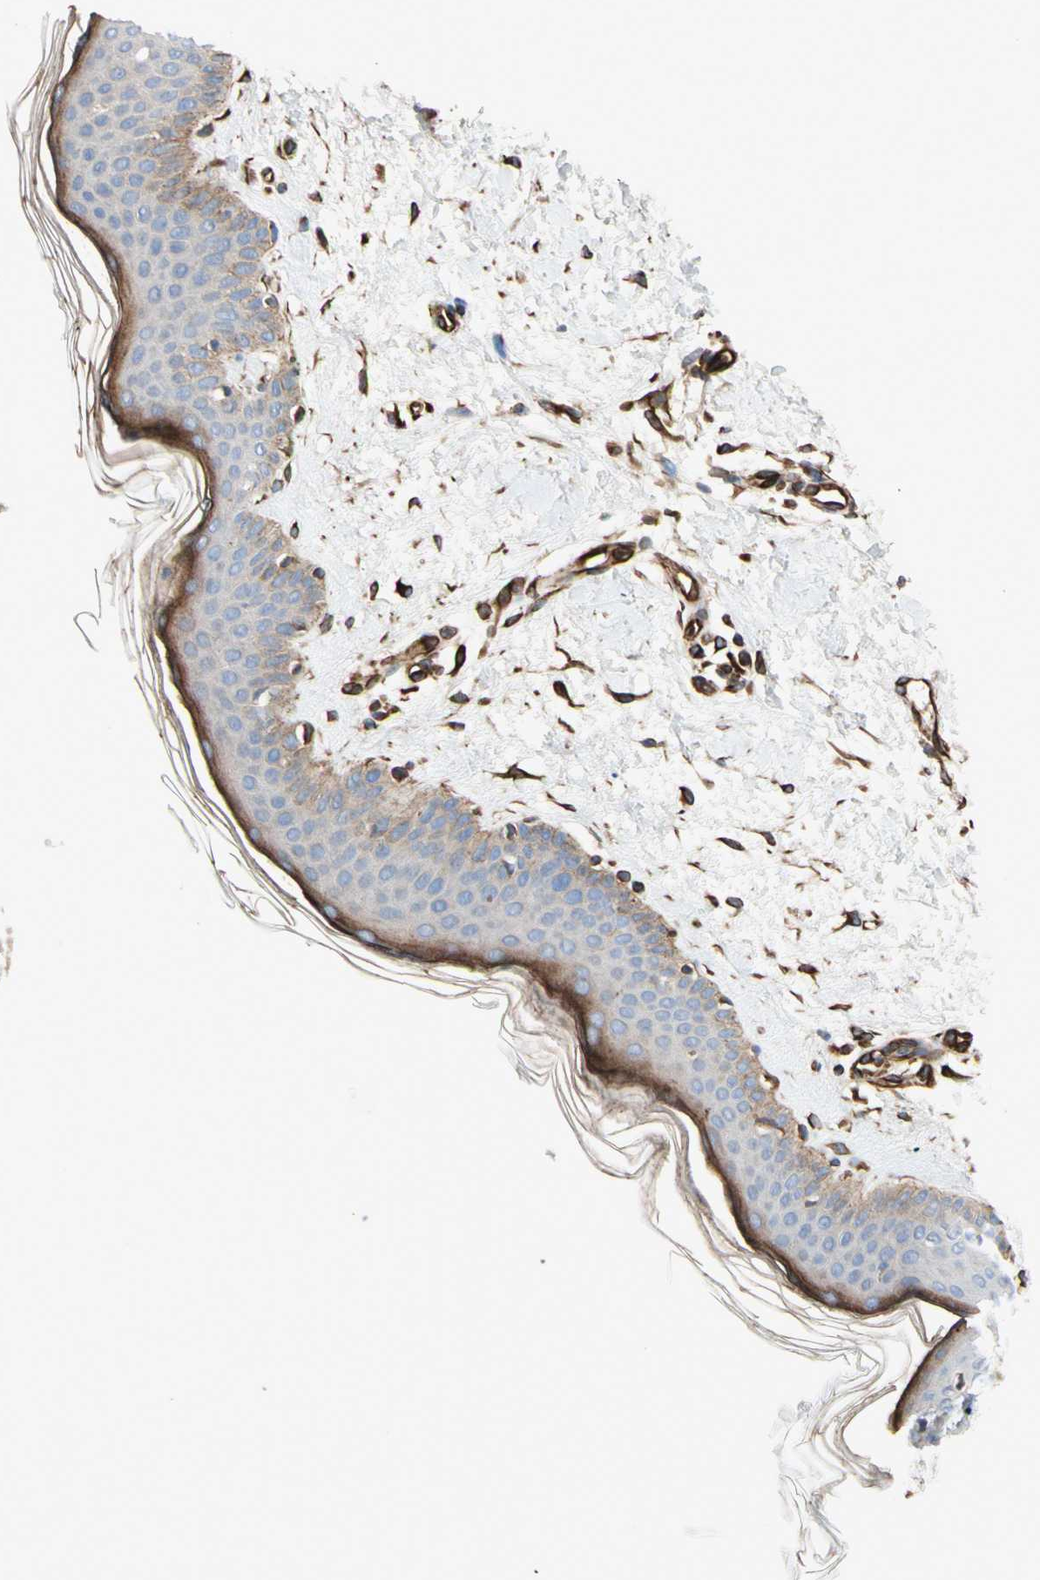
{"staining": {"intensity": "strong", "quantity": ">75%", "location": "cytoplasmic/membranous"}, "tissue": "skin", "cell_type": "Fibroblasts", "image_type": "normal", "snomed": [{"axis": "morphology", "description": "Normal tissue, NOS"}, {"axis": "topography", "description": "Skin"}], "caption": "Immunohistochemistry staining of normal skin, which demonstrates high levels of strong cytoplasmic/membranous positivity in about >75% of fibroblasts indicating strong cytoplasmic/membranous protein staining. The staining was performed using DAB (brown) for protein detection and nuclei were counterstained in hematoxylin (blue).", "gene": "TRAF2", "patient": {"sex": "female", "age": 56}}